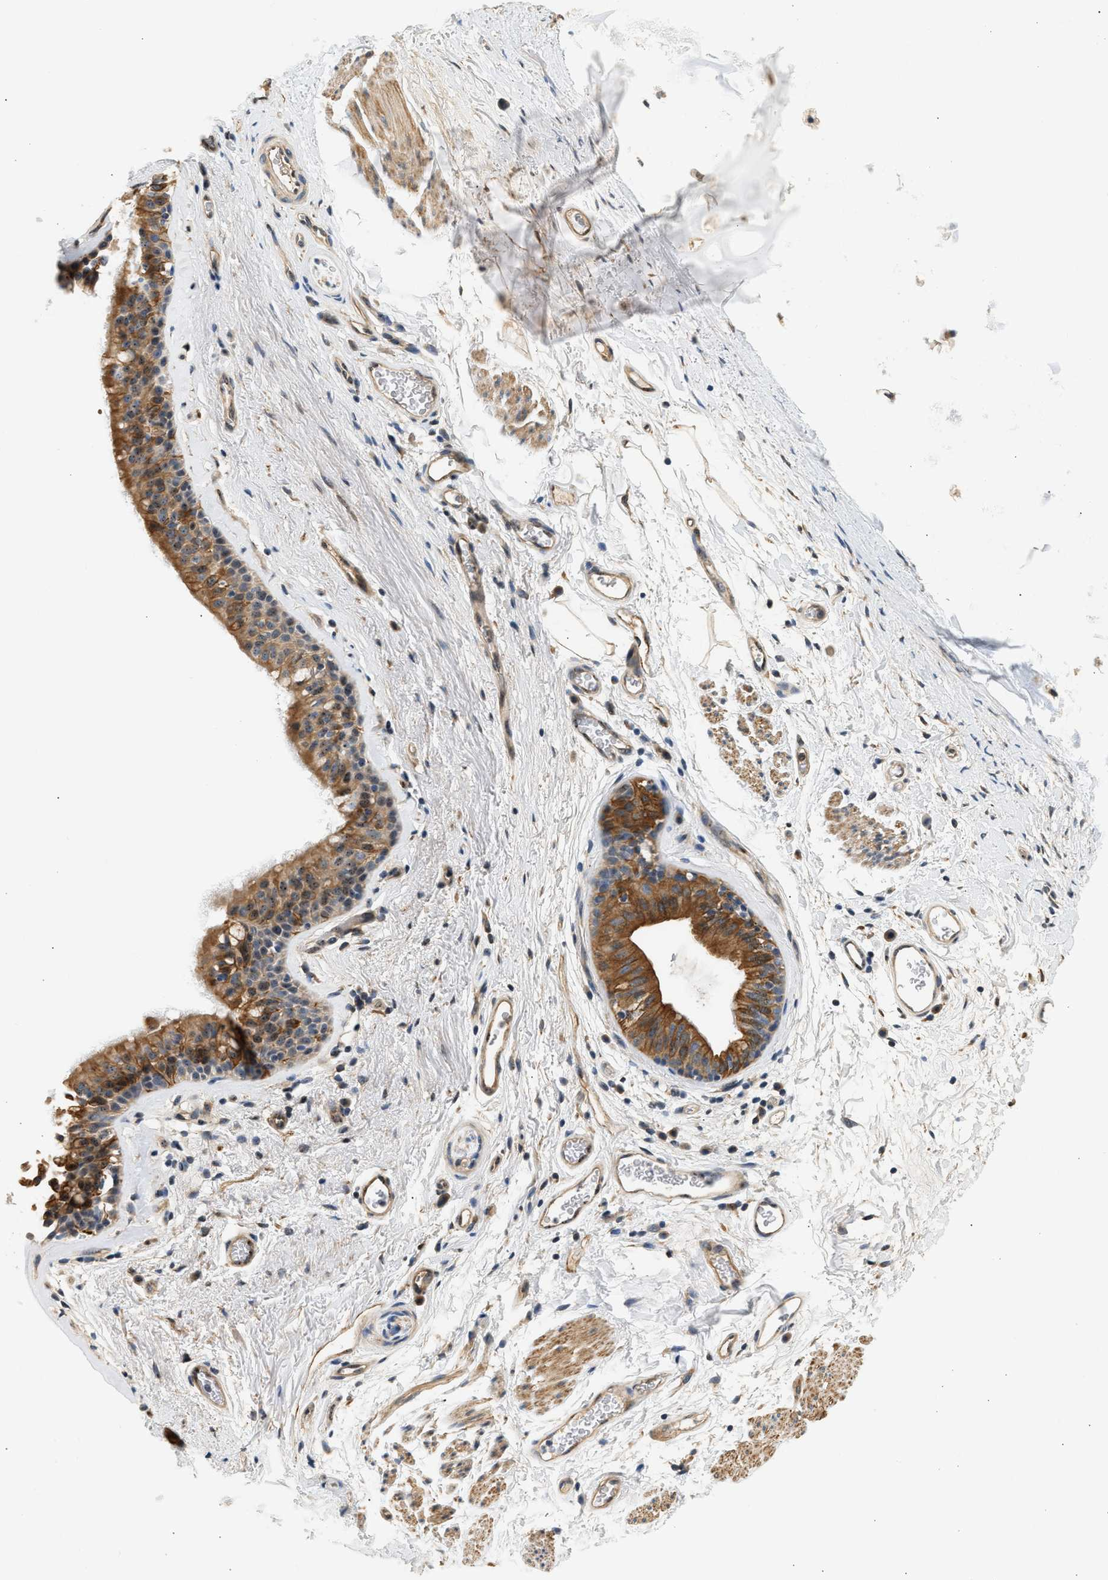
{"staining": {"intensity": "strong", "quantity": ">75%", "location": "cytoplasmic/membranous"}, "tissue": "bronchus", "cell_type": "Respiratory epithelial cells", "image_type": "normal", "snomed": [{"axis": "morphology", "description": "Normal tissue, NOS"}, {"axis": "topography", "description": "Cartilage tissue"}, {"axis": "topography", "description": "Bronchus"}], "caption": "This image demonstrates immunohistochemistry (IHC) staining of unremarkable bronchus, with high strong cytoplasmic/membranous positivity in about >75% of respiratory epithelial cells.", "gene": "WDR31", "patient": {"sex": "female", "age": 53}}